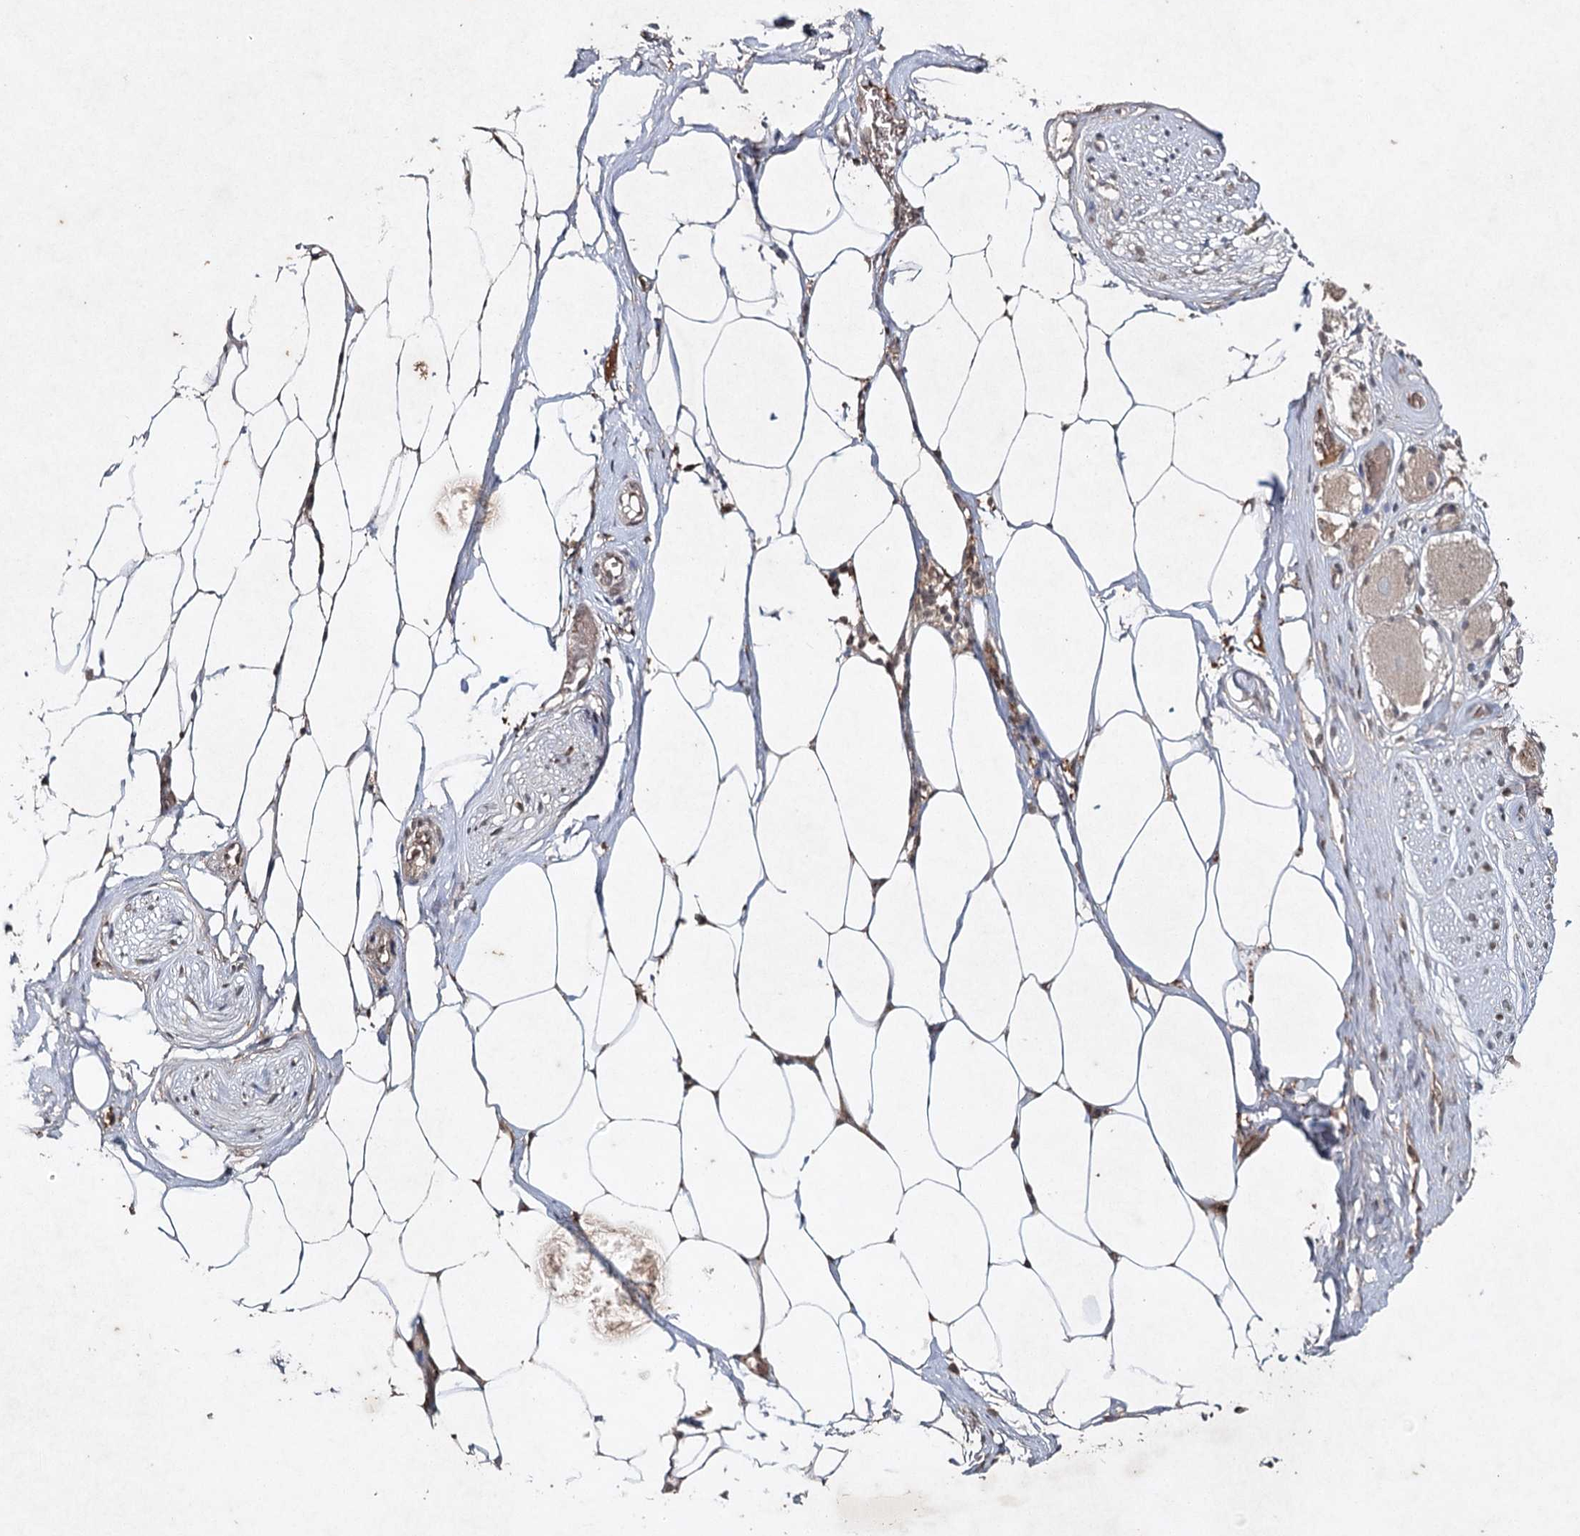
{"staining": {"intensity": "moderate", "quantity": "25%-75%", "location": "cytoplasmic/membranous"}, "tissue": "adipose tissue", "cell_type": "Adipocytes", "image_type": "normal", "snomed": [{"axis": "morphology", "description": "Normal tissue, NOS"}, {"axis": "morphology", "description": "Adenocarcinoma, Low grade"}, {"axis": "topography", "description": "Prostate"}, {"axis": "topography", "description": "Peripheral nerve tissue"}], "caption": "The photomicrograph exhibits immunohistochemical staining of unremarkable adipose tissue. There is moderate cytoplasmic/membranous staining is present in approximately 25%-75% of adipocytes.", "gene": "CYP2B6", "patient": {"sex": "male", "age": 63}}